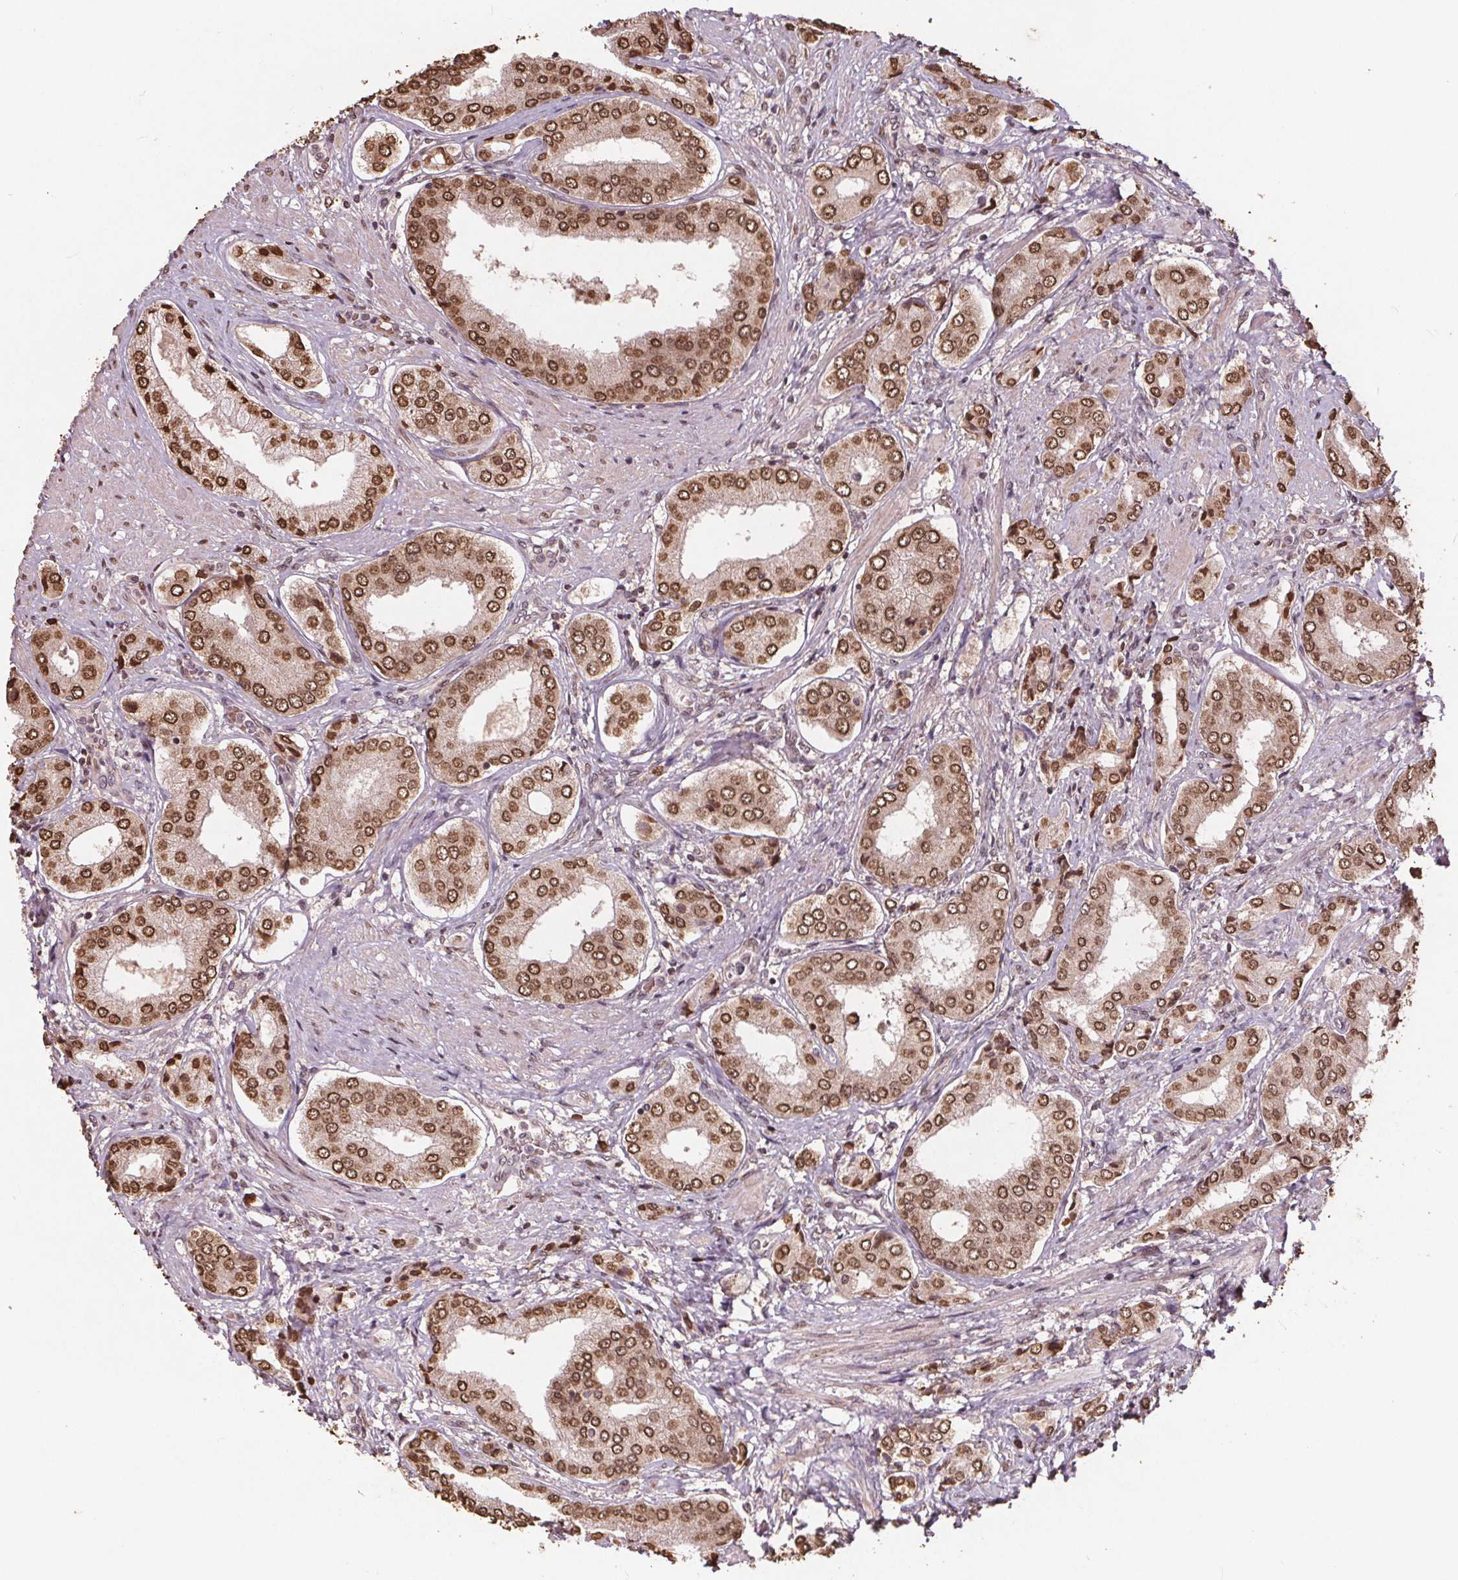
{"staining": {"intensity": "moderate", "quantity": ">75%", "location": "nuclear"}, "tissue": "prostate cancer", "cell_type": "Tumor cells", "image_type": "cancer", "snomed": [{"axis": "morphology", "description": "Adenocarcinoma, NOS"}, {"axis": "topography", "description": "Prostate"}], "caption": "This photomicrograph demonstrates prostate cancer stained with immunohistochemistry (IHC) to label a protein in brown. The nuclear of tumor cells show moderate positivity for the protein. Nuclei are counter-stained blue.", "gene": "HIF1AN", "patient": {"sex": "male", "age": 63}}